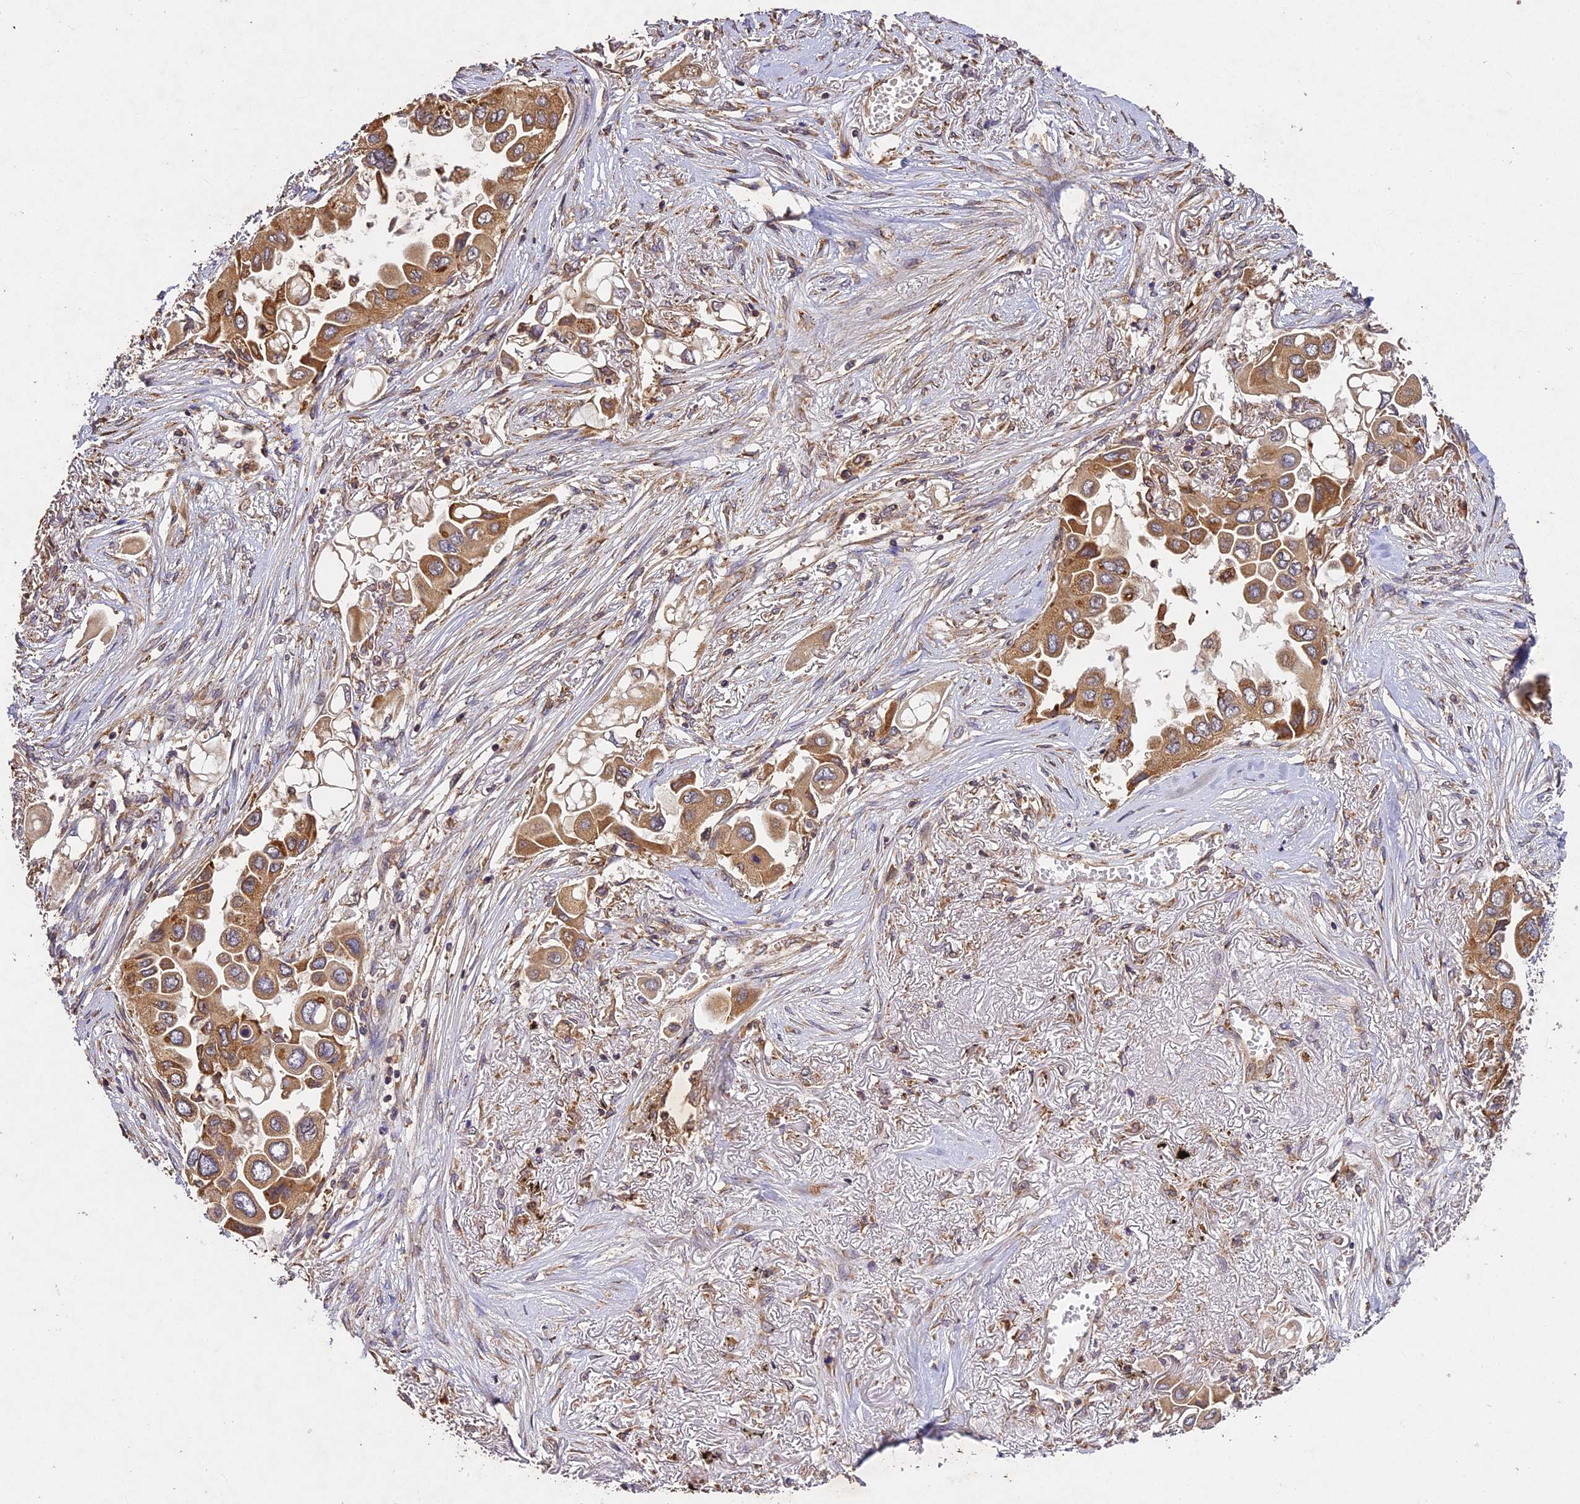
{"staining": {"intensity": "moderate", "quantity": ">75%", "location": "cytoplasmic/membranous"}, "tissue": "lung cancer", "cell_type": "Tumor cells", "image_type": "cancer", "snomed": [{"axis": "morphology", "description": "Adenocarcinoma, NOS"}, {"axis": "topography", "description": "Lung"}], "caption": "Human lung cancer (adenocarcinoma) stained with a brown dye demonstrates moderate cytoplasmic/membranous positive expression in approximately >75% of tumor cells.", "gene": "BRAP", "patient": {"sex": "female", "age": 76}}